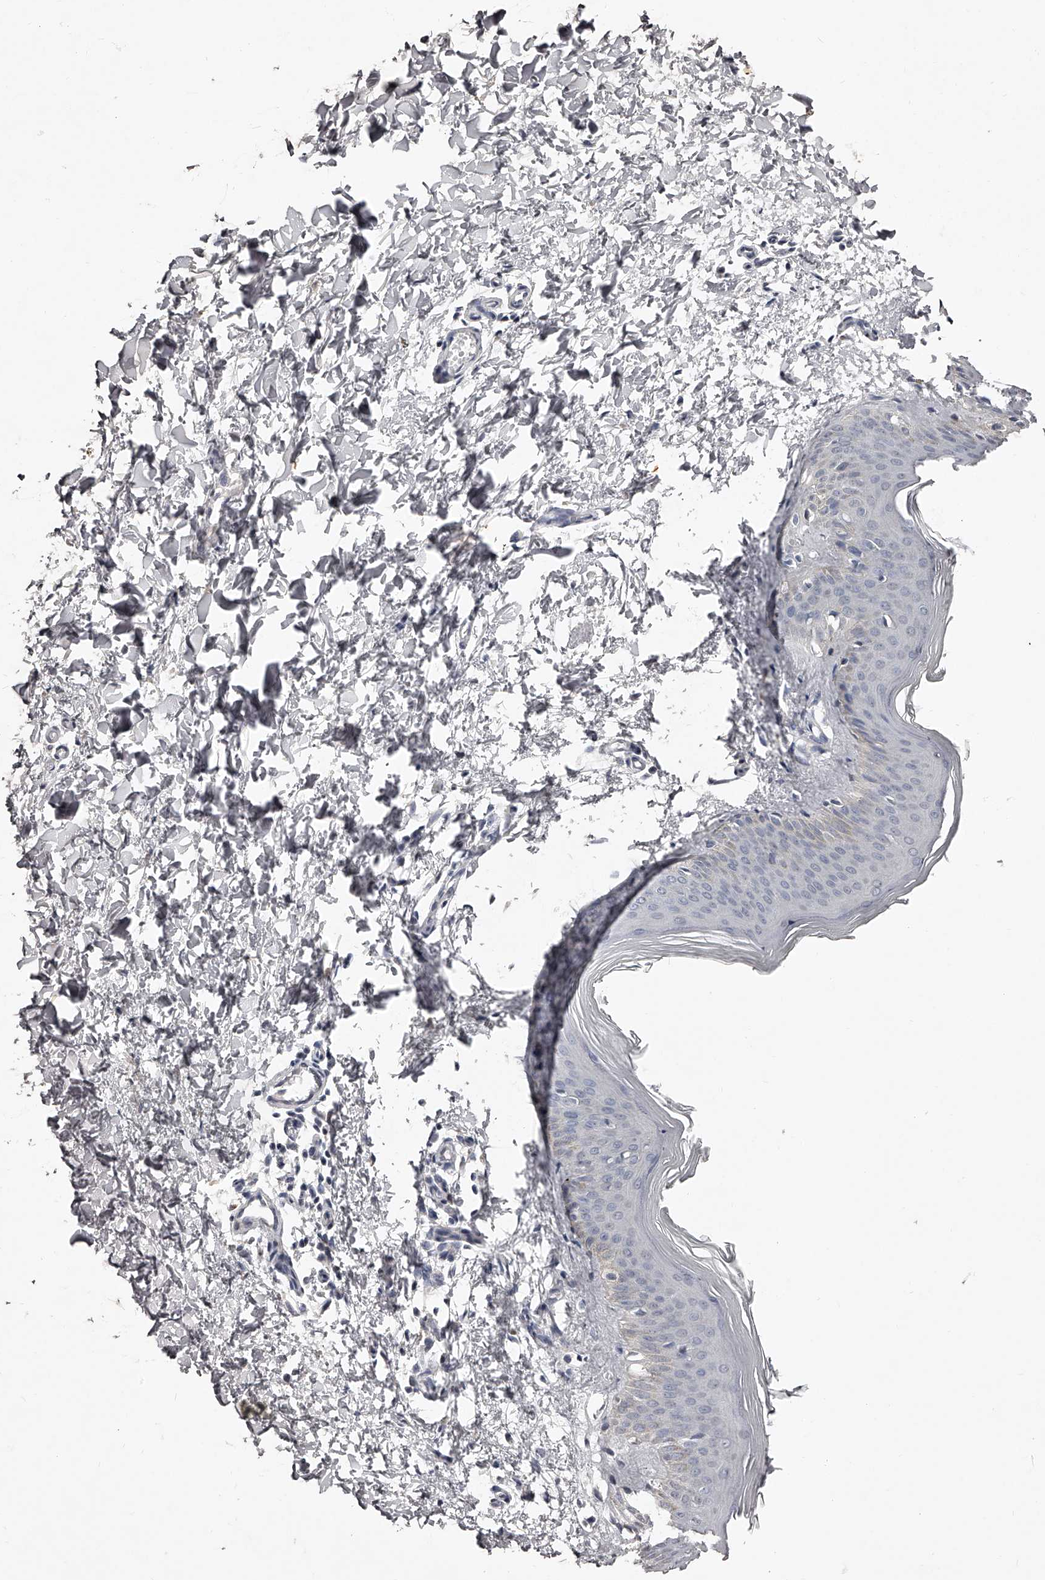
{"staining": {"intensity": "negative", "quantity": "none", "location": "none"}, "tissue": "skin", "cell_type": "Fibroblasts", "image_type": "normal", "snomed": [{"axis": "morphology", "description": "Normal tissue, NOS"}, {"axis": "topography", "description": "Skin"}], "caption": "Human skin stained for a protein using immunohistochemistry (IHC) displays no positivity in fibroblasts.", "gene": "NT5DC1", "patient": {"sex": "female", "age": 27}}